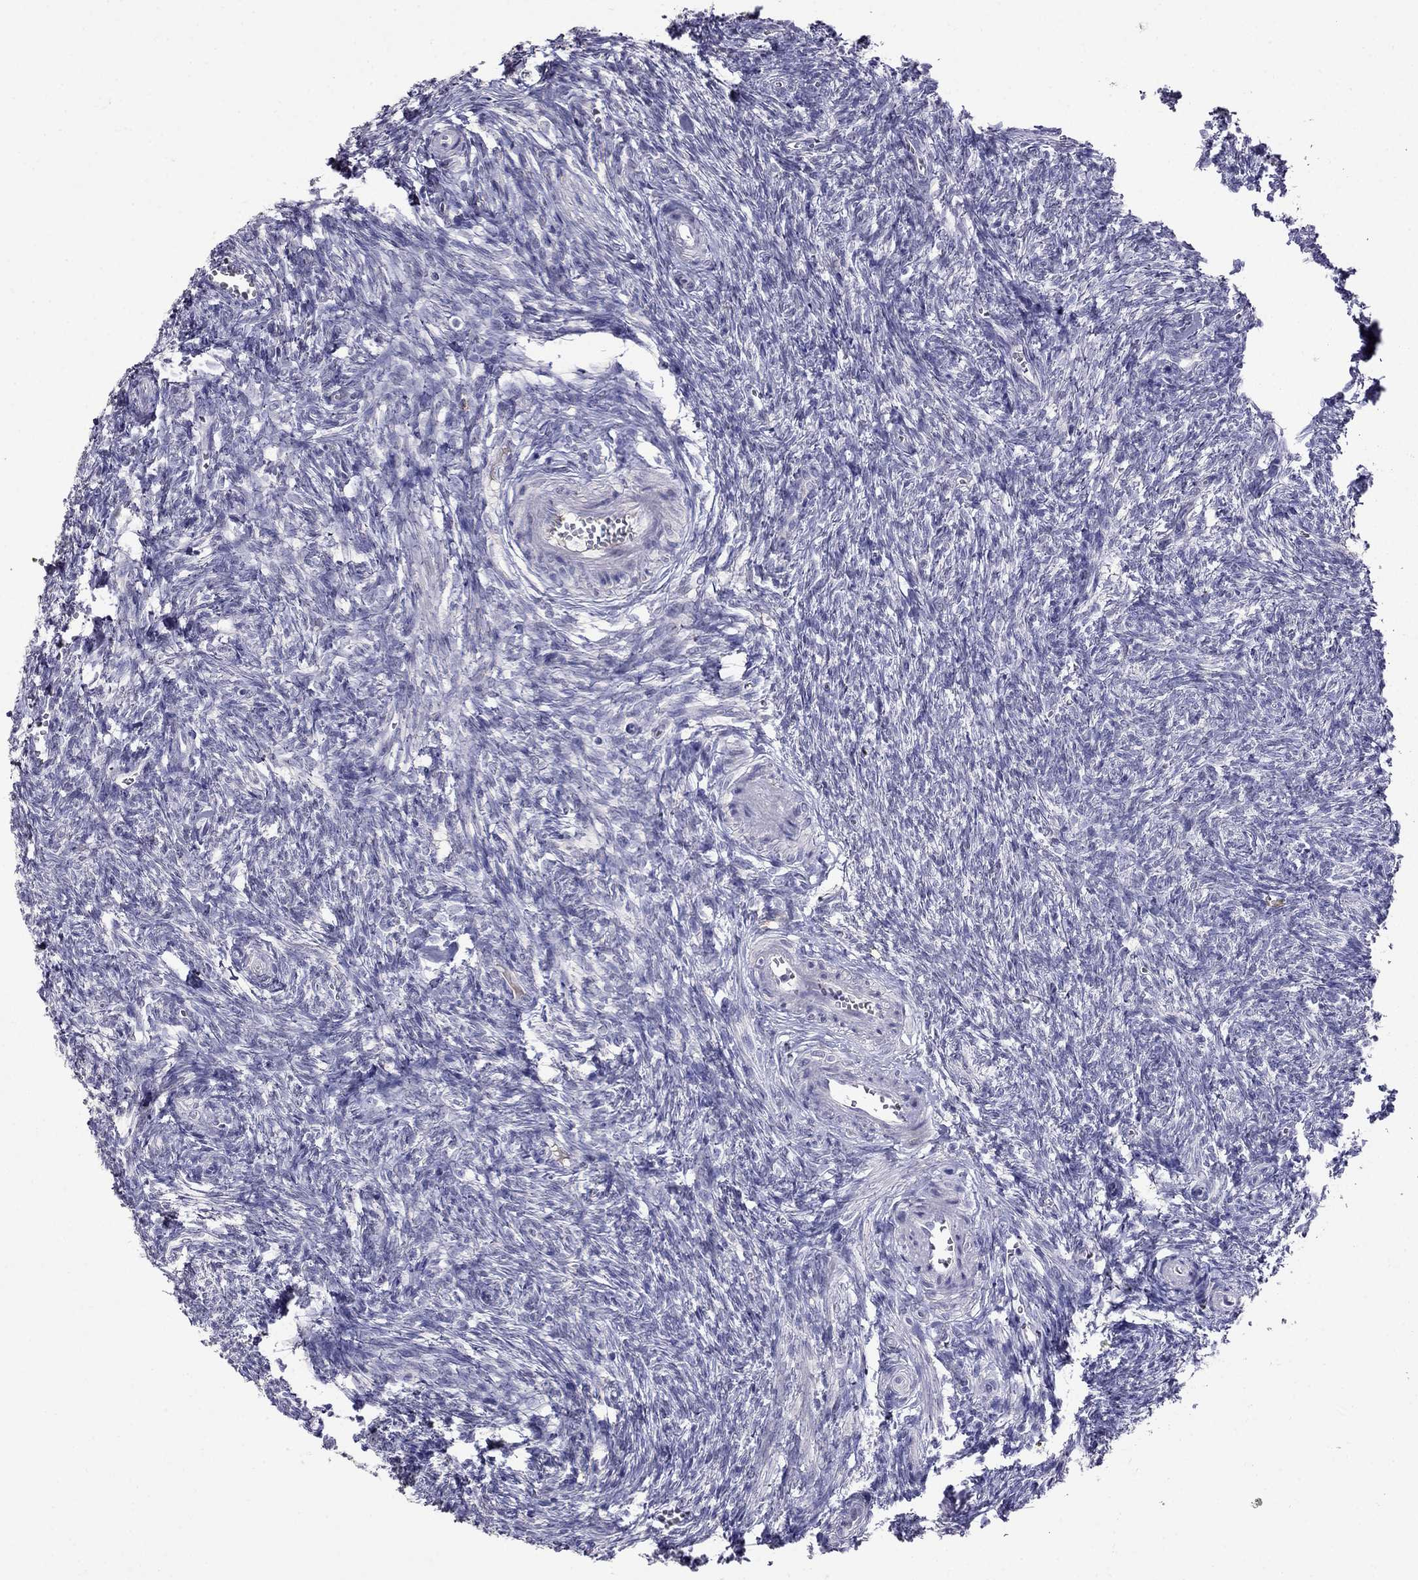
{"staining": {"intensity": "negative", "quantity": "none", "location": "none"}, "tissue": "ovary", "cell_type": "Follicle cells", "image_type": "normal", "snomed": [{"axis": "morphology", "description": "Normal tissue, NOS"}, {"axis": "topography", "description": "Ovary"}], "caption": "A high-resolution image shows IHC staining of normal ovary, which demonstrates no significant staining in follicle cells. The staining was performed using DAB (3,3'-diaminobenzidine) to visualize the protein expression in brown, while the nuclei were stained in blue with hematoxylin (Magnification: 20x).", "gene": "CD8B", "patient": {"sex": "female", "age": 43}}